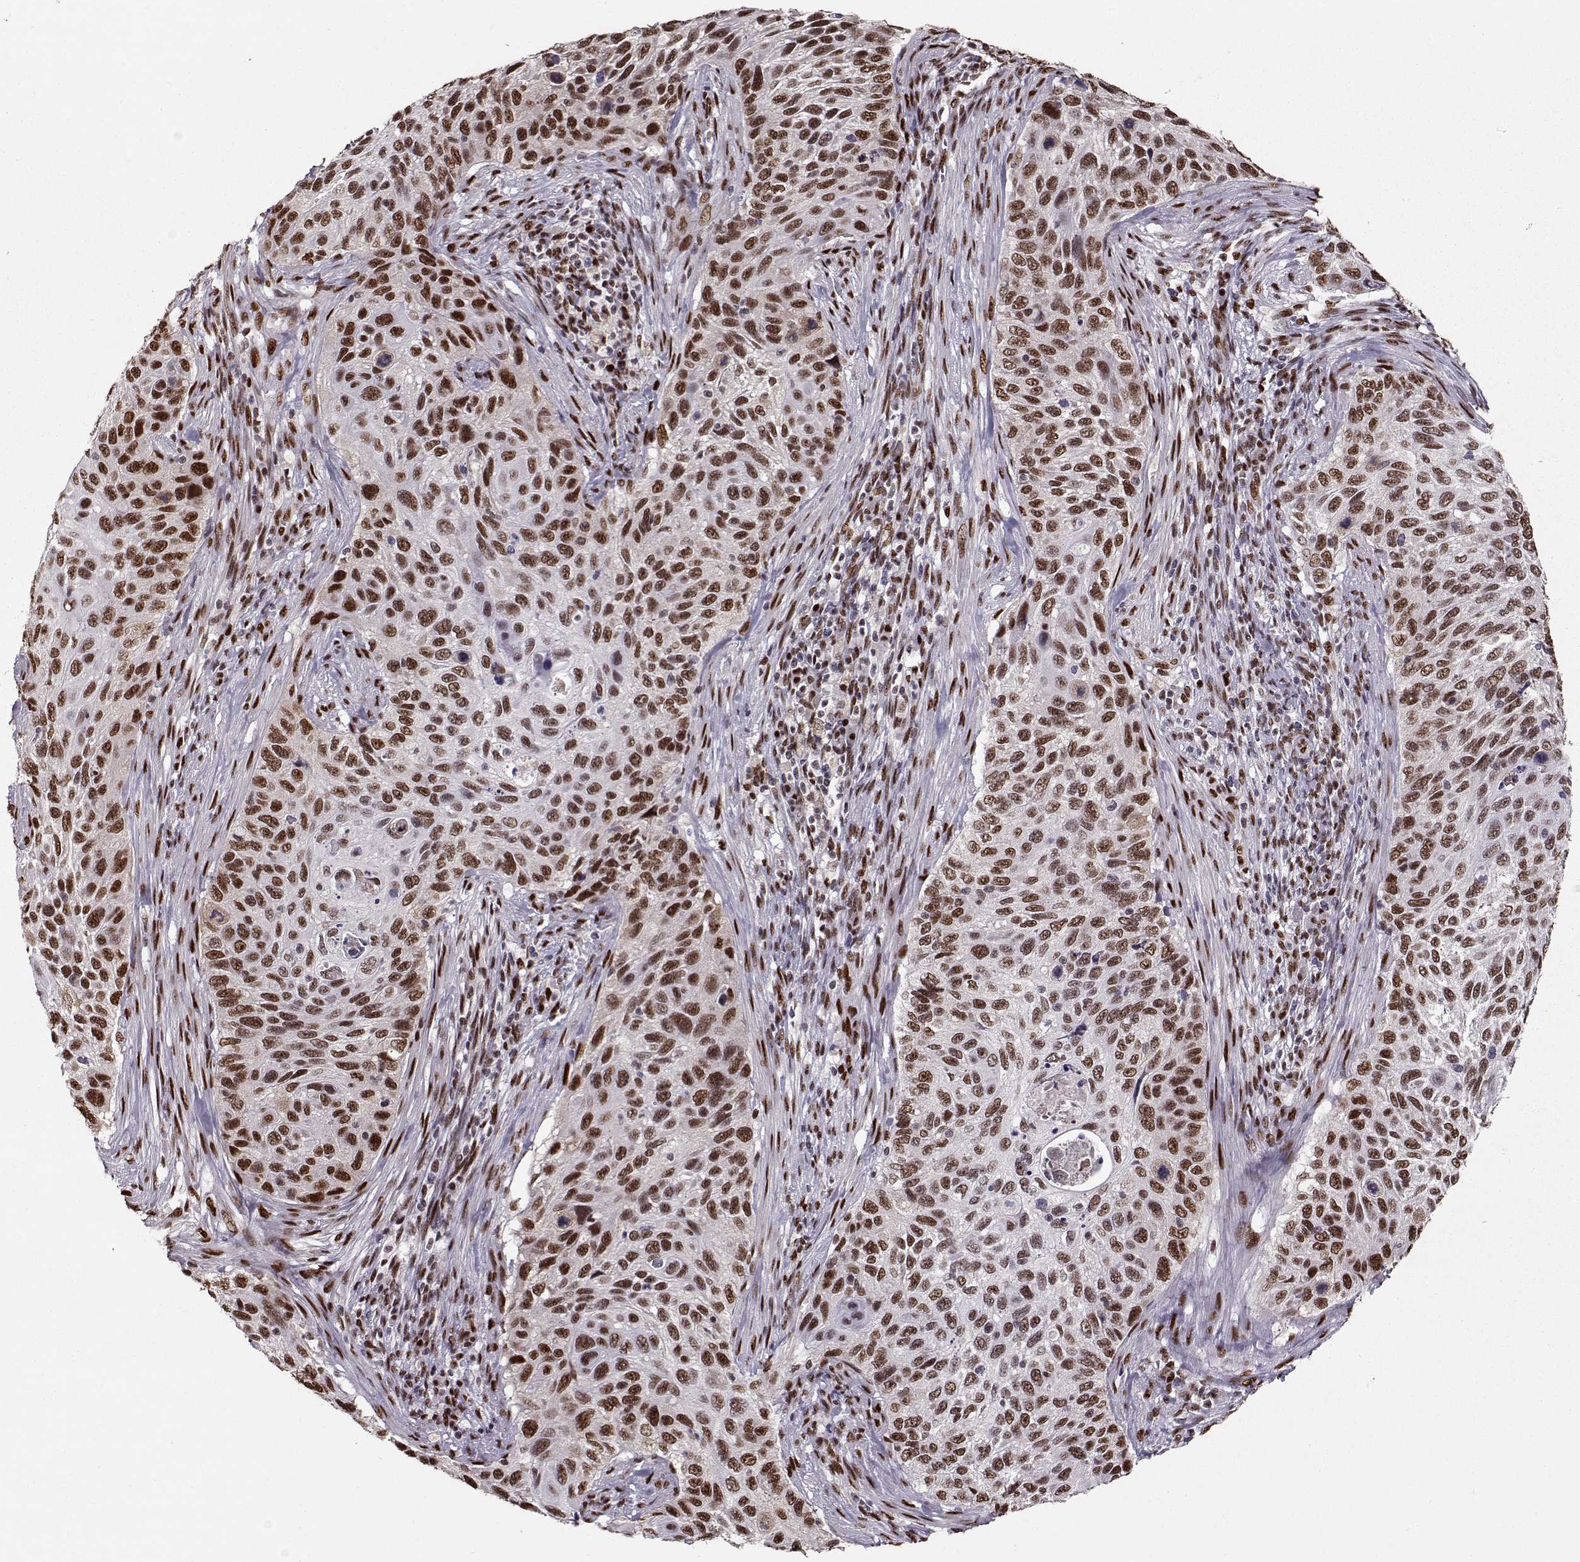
{"staining": {"intensity": "strong", "quantity": ">75%", "location": "nuclear"}, "tissue": "cervical cancer", "cell_type": "Tumor cells", "image_type": "cancer", "snomed": [{"axis": "morphology", "description": "Squamous cell carcinoma, NOS"}, {"axis": "topography", "description": "Cervix"}], "caption": "An immunohistochemistry photomicrograph of neoplastic tissue is shown. Protein staining in brown highlights strong nuclear positivity in squamous cell carcinoma (cervical) within tumor cells. Immunohistochemistry (ihc) stains the protein in brown and the nuclei are stained blue.", "gene": "PRMT8", "patient": {"sex": "female", "age": 70}}